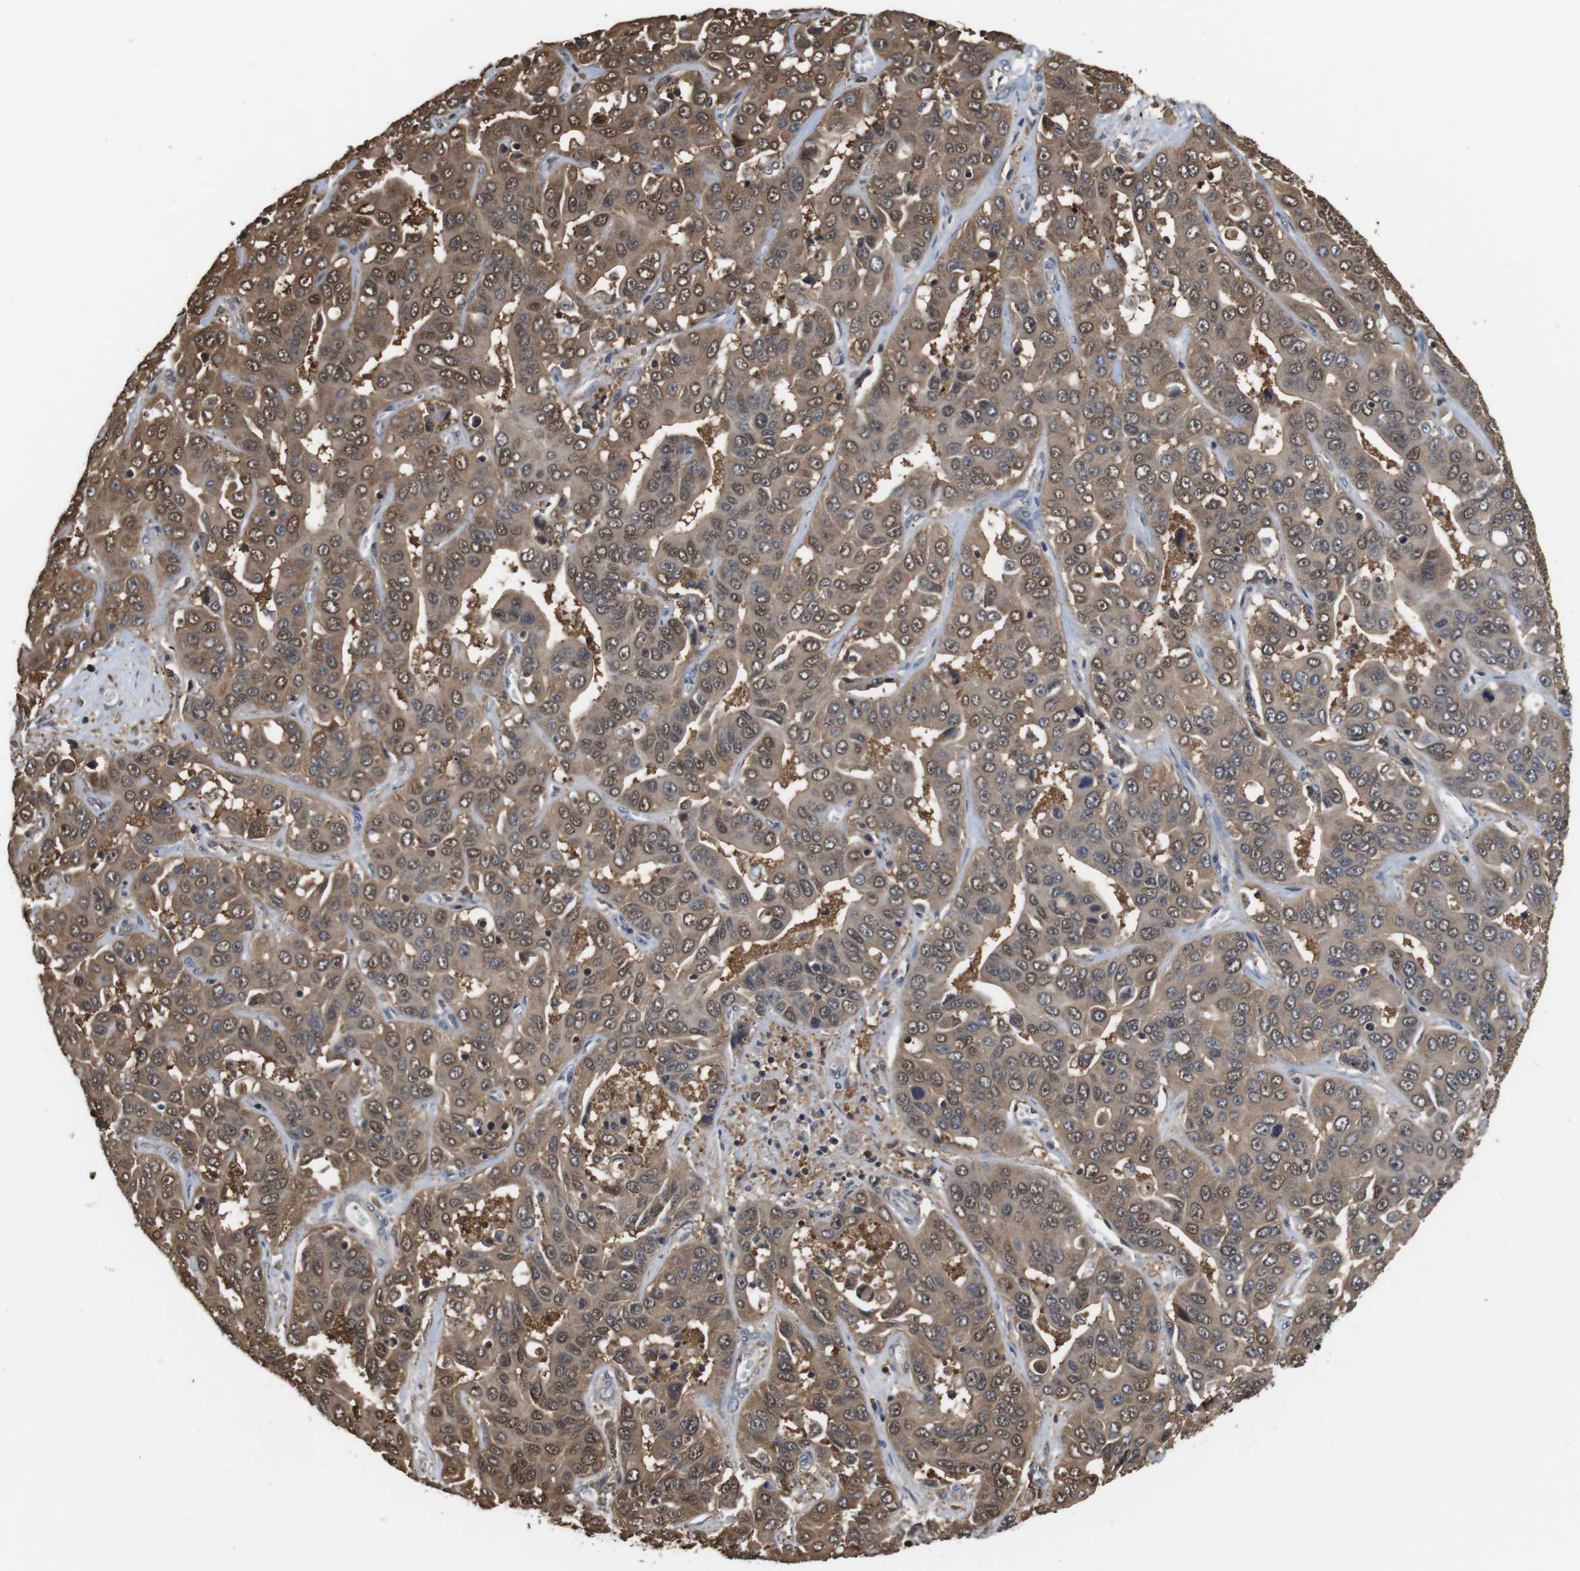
{"staining": {"intensity": "moderate", "quantity": ">75%", "location": "cytoplasmic/membranous,nuclear"}, "tissue": "liver cancer", "cell_type": "Tumor cells", "image_type": "cancer", "snomed": [{"axis": "morphology", "description": "Cholangiocarcinoma"}, {"axis": "topography", "description": "Liver"}], "caption": "This photomicrograph displays IHC staining of human liver cancer (cholangiocarcinoma), with medium moderate cytoplasmic/membranous and nuclear staining in approximately >75% of tumor cells.", "gene": "LDHA", "patient": {"sex": "female", "age": 52}}